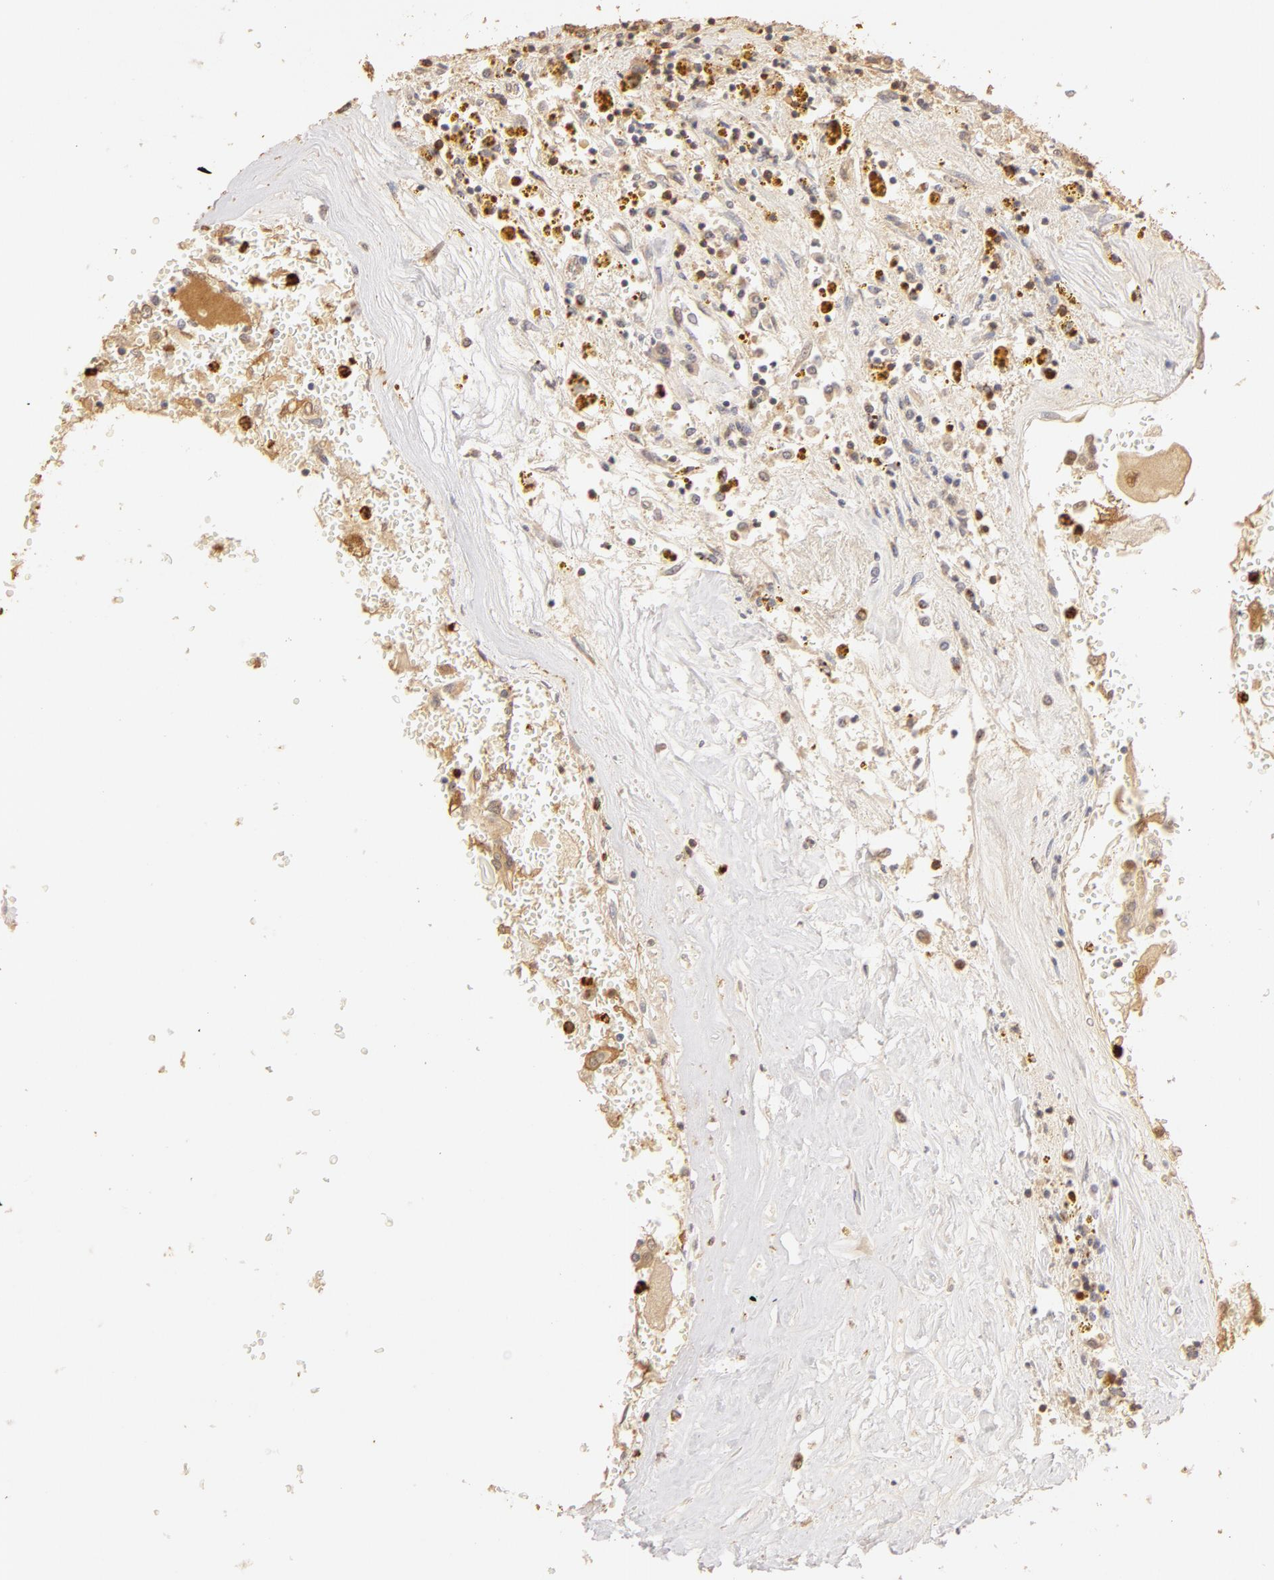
{"staining": {"intensity": "weak", "quantity": ">75%", "location": "cytoplasmic/membranous"}, "tissue": "renal cancer", "cell_type": "Tumor cells", "image_type": "cancer", "snomed": [{"axis": "morphology", "description": "Adenocarcinoma, NOS"}, {"axis": "topography", "description": "Kidney"}], "caption": "Tumor cells reveal low levels of weak cytoplasmic/membranous staining in about >75% of cells in renal adenocarcinoma.", "gene": "C1R", "patient": {"sex": "male", "age": 78}}